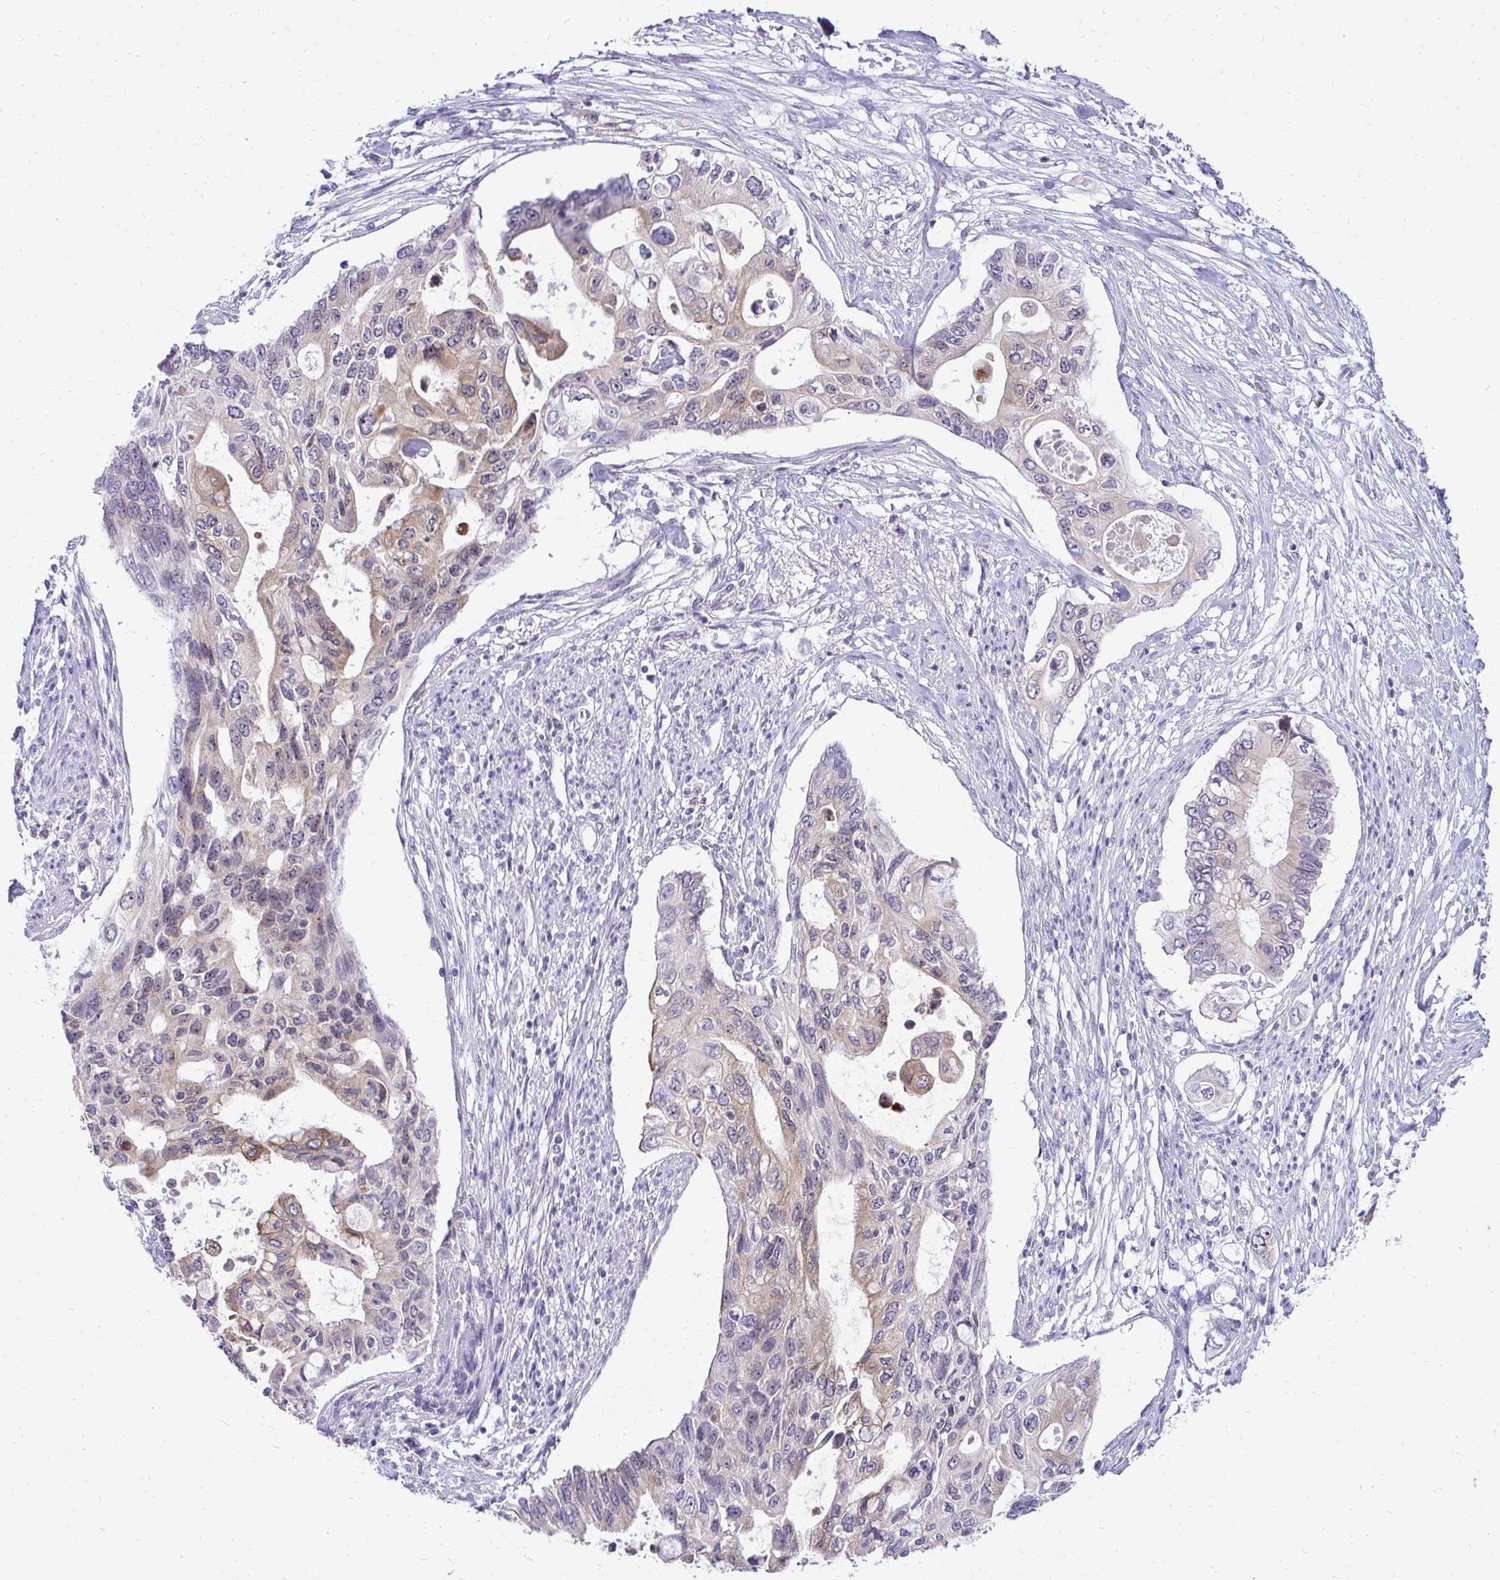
{"staining": {"intensity": "weak", "quantity": "25%-75%", "location": "cytoplasmic/membranous"}, "tissue": "pancreatic cancer", "cell_type": "Tumor cells", "image_type": "cancer", "snomed": [{"axis": "morphology", "description": "Adenocarcinoma, NOS"}, {"axis": "topography", "description": "Pancreas"}], "caption": "Immunohistochemical staining of human adenocarcinoma (pancreatic) displays weak cytoplasmic/membranous protein expression in approximately 25%-75% of tumor cells.", "gene": "NIFK", "patient": {"sex": "female", "age": 63}}